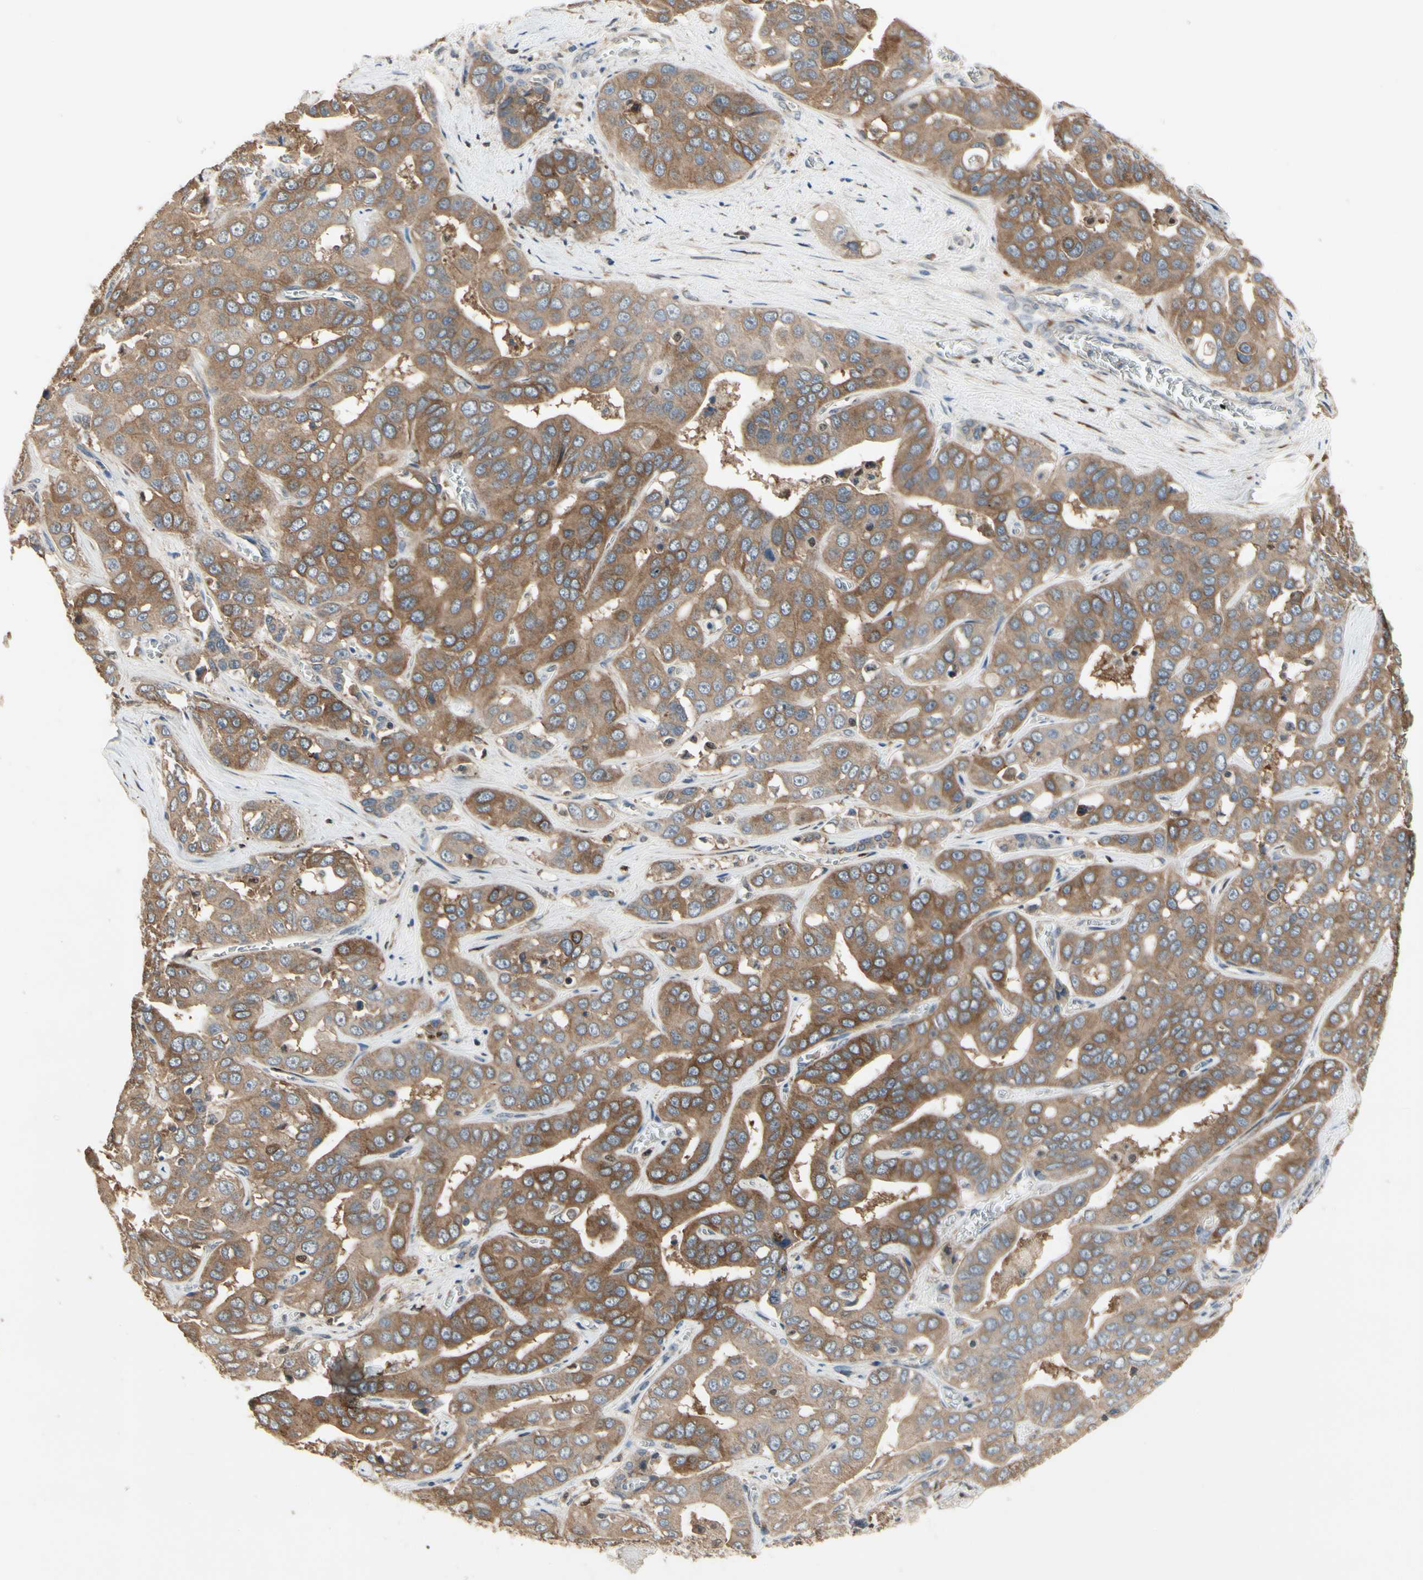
{"staining": {"intensity": "moderate", "quantity": ">75%", "location": "cytoplasmic/membranous"}, "tissue": "liver cancer", "cell_type": "Tumor cells", "image_type": "cancer", "snomed": [{"axis": "morphology", "description": "Cholangiocarcinoma"}, {"axis": "topography", "description": "Liver"}], "caption": "Immunohistochemical staining of human liver cancer shows medium levels of moderate cytoplasmic/membranous expression in approximately >75% of tumor cells.", "gene": "CGREF1", "patient": {"sex": "female", "age": 52}}